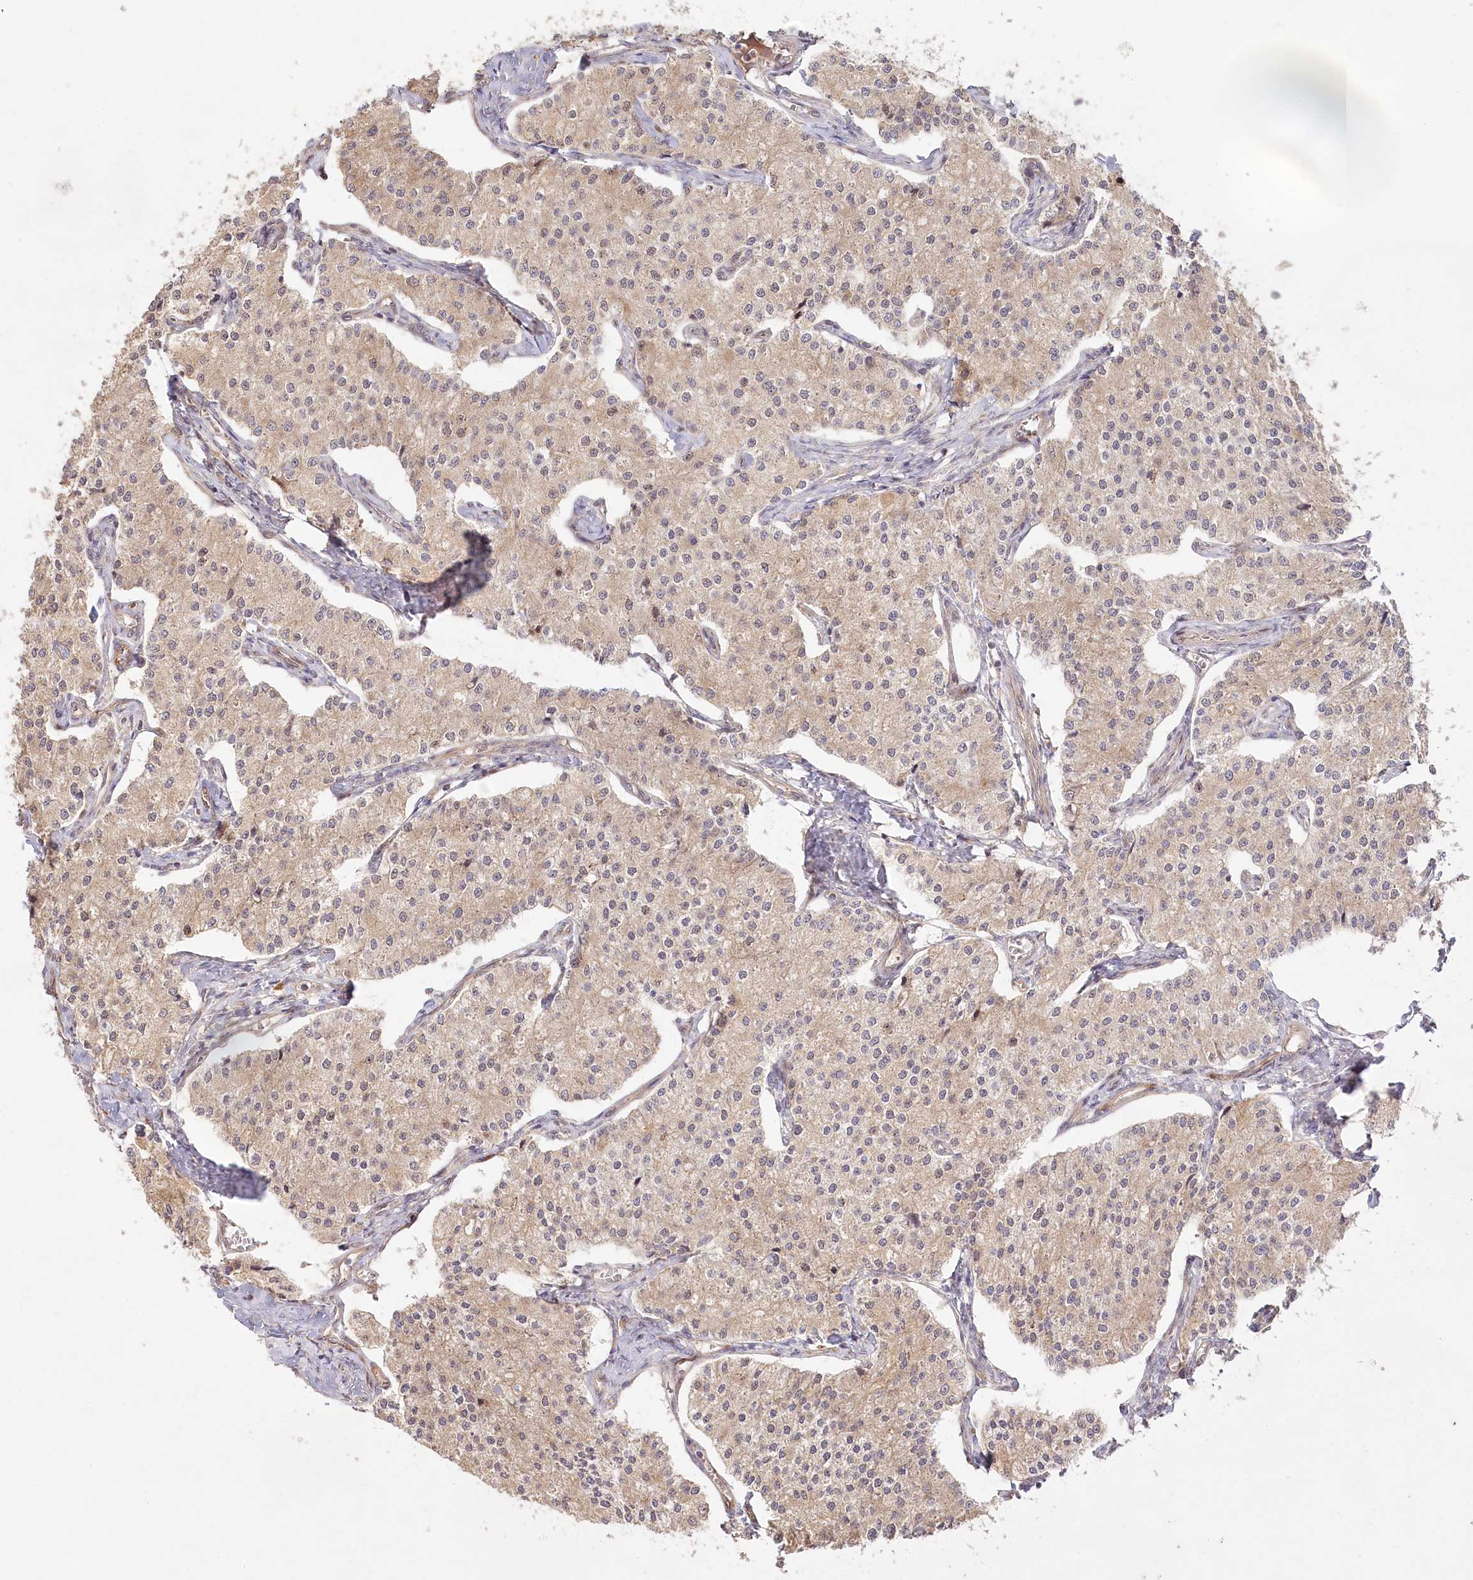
{"staining": {"intensity": "weak", "quantity": ">75%", "location": "cytoplasmic/membranous"}, "tissue": "carcinoid", "cell_type": "Tumor cells", "image_type": "cancer", "snomed": [{"axis": "morphology", "description": "Carcinoid, malignant, NOS"}, {"axis": "topography", "description": "Colon"}], "caption": "Immunohistochemistry (DAB (3,3'-diaminobenzidine)) staining of carcinoid (malignant) reveals weak cytoplasmic/membranous protein positivity in approximately >75% of tumor cells.", "gene": "CEP70", "patient": {"sex": "female", "age": 52}}